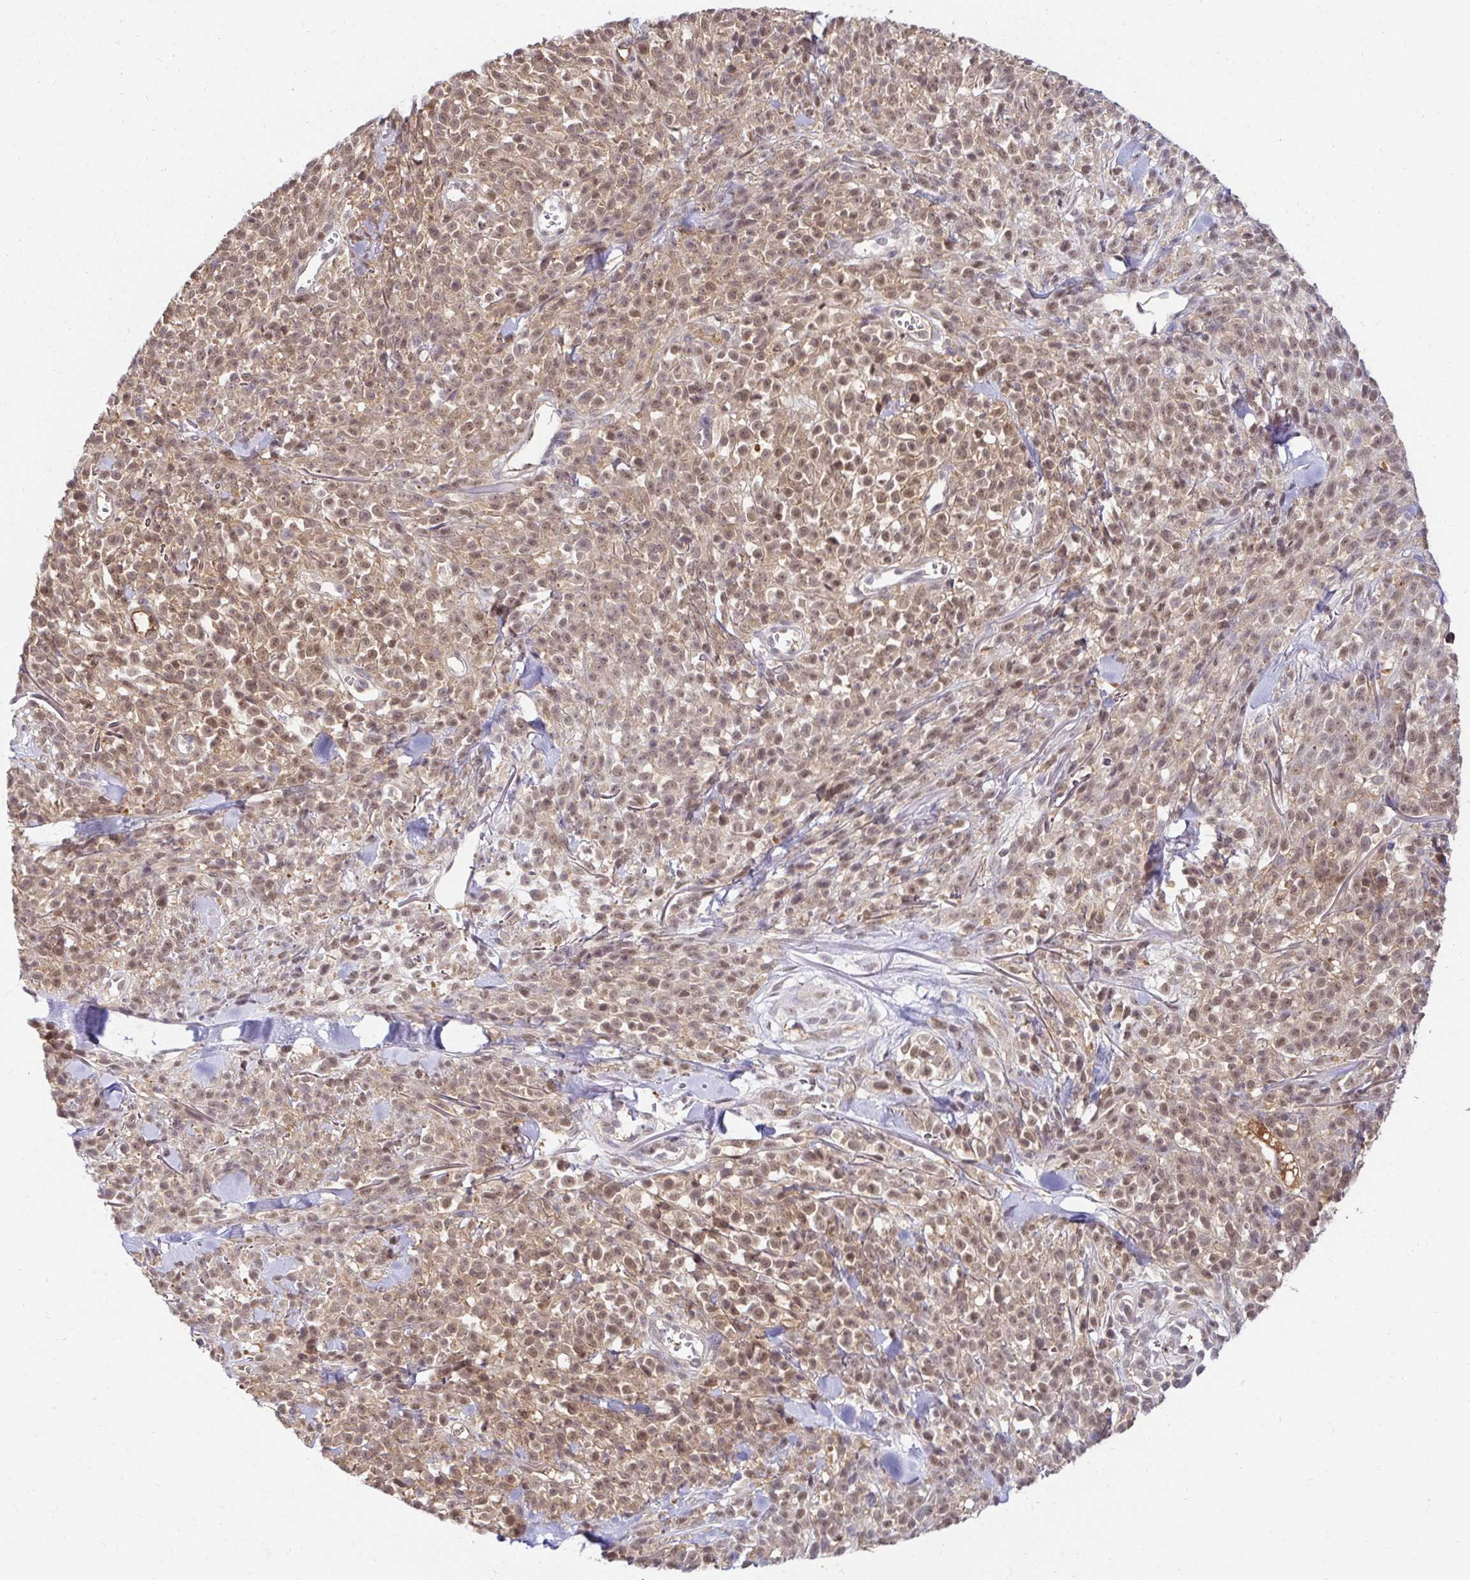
{"staining": {"intensity": "moderate", "quantity": ">75%", "location": "nuclear"}, "tissue": "melanoma", "cell_type": "Tumor cells", "image_type": "cancer", "snomed": [{"axis": "morphology", "description": "Malignant melanoma, NOS"}, {"axis": "topography", "description": "Skin"}, {"axis": "topography", "description": "Skin of trunk"}], "caption": "Immunohistochemical staining of melanoma demonstrates medium levels of moderate nuclear protein staining in approximately >75% of tumor cells. (DAB (3,3'-diaminobenzidine) IHC, brown staining for protein, blue staining for nuclei).", "gene": "PSMA4", "patient": {"sex": "male", "age": 74}}